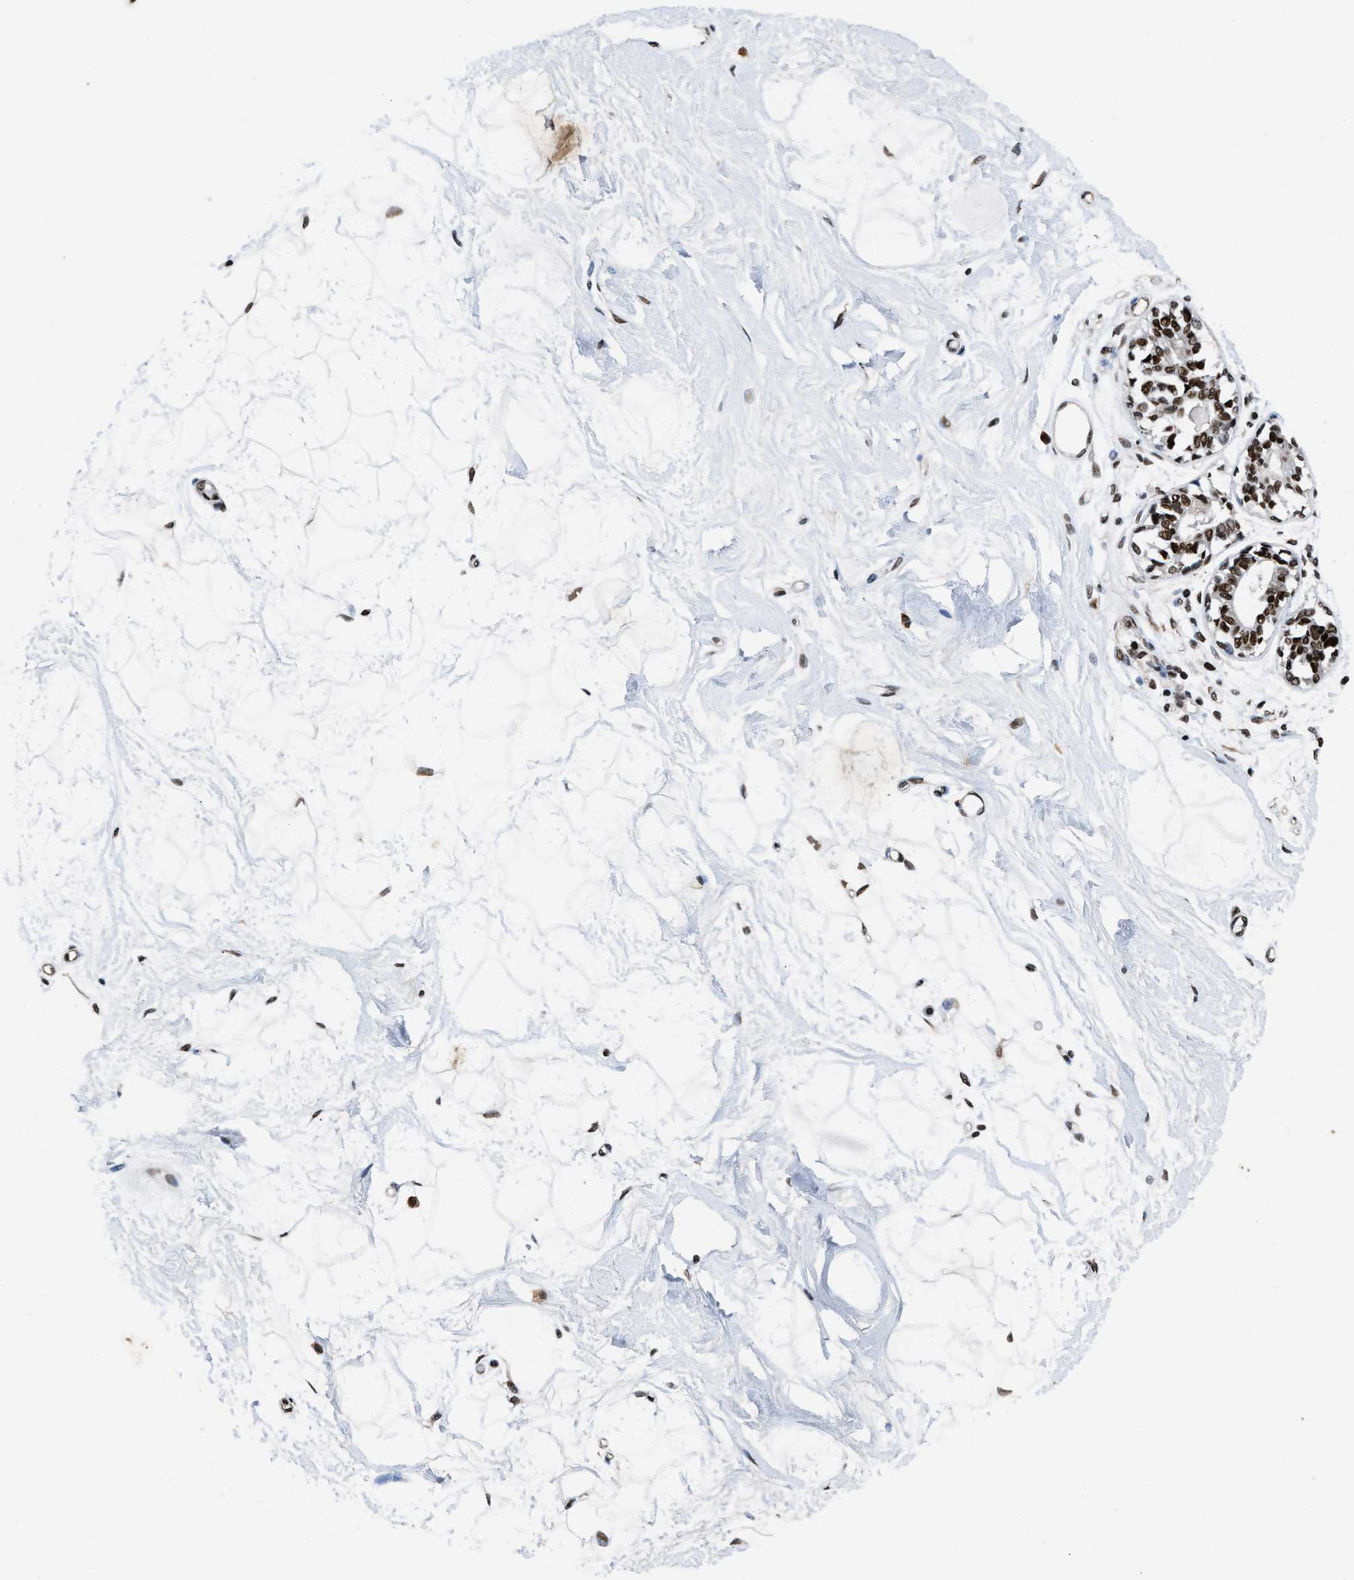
{"staining": {"intensity": "moderate", "quantity": "25%-75%", "location": "nuclear"}, "tissue": "breast", "cell_type": "Adipocytes", "image_type": "normal", "snomed": [{"axis": "morphology", "description": "Normal tissue, NOS"}, {"axis": "topography", "description": "Breast"}], "caption": "Breast stained with DAB (3,3'-diaminobenzidine) immunohistochemistry (IHC) demonstrates medium levels of moderate nuclear staining in approximately 25%-75% of adipocytes.", "gene": "SAFB", "patient": {"sex": "female", "age": 45}}